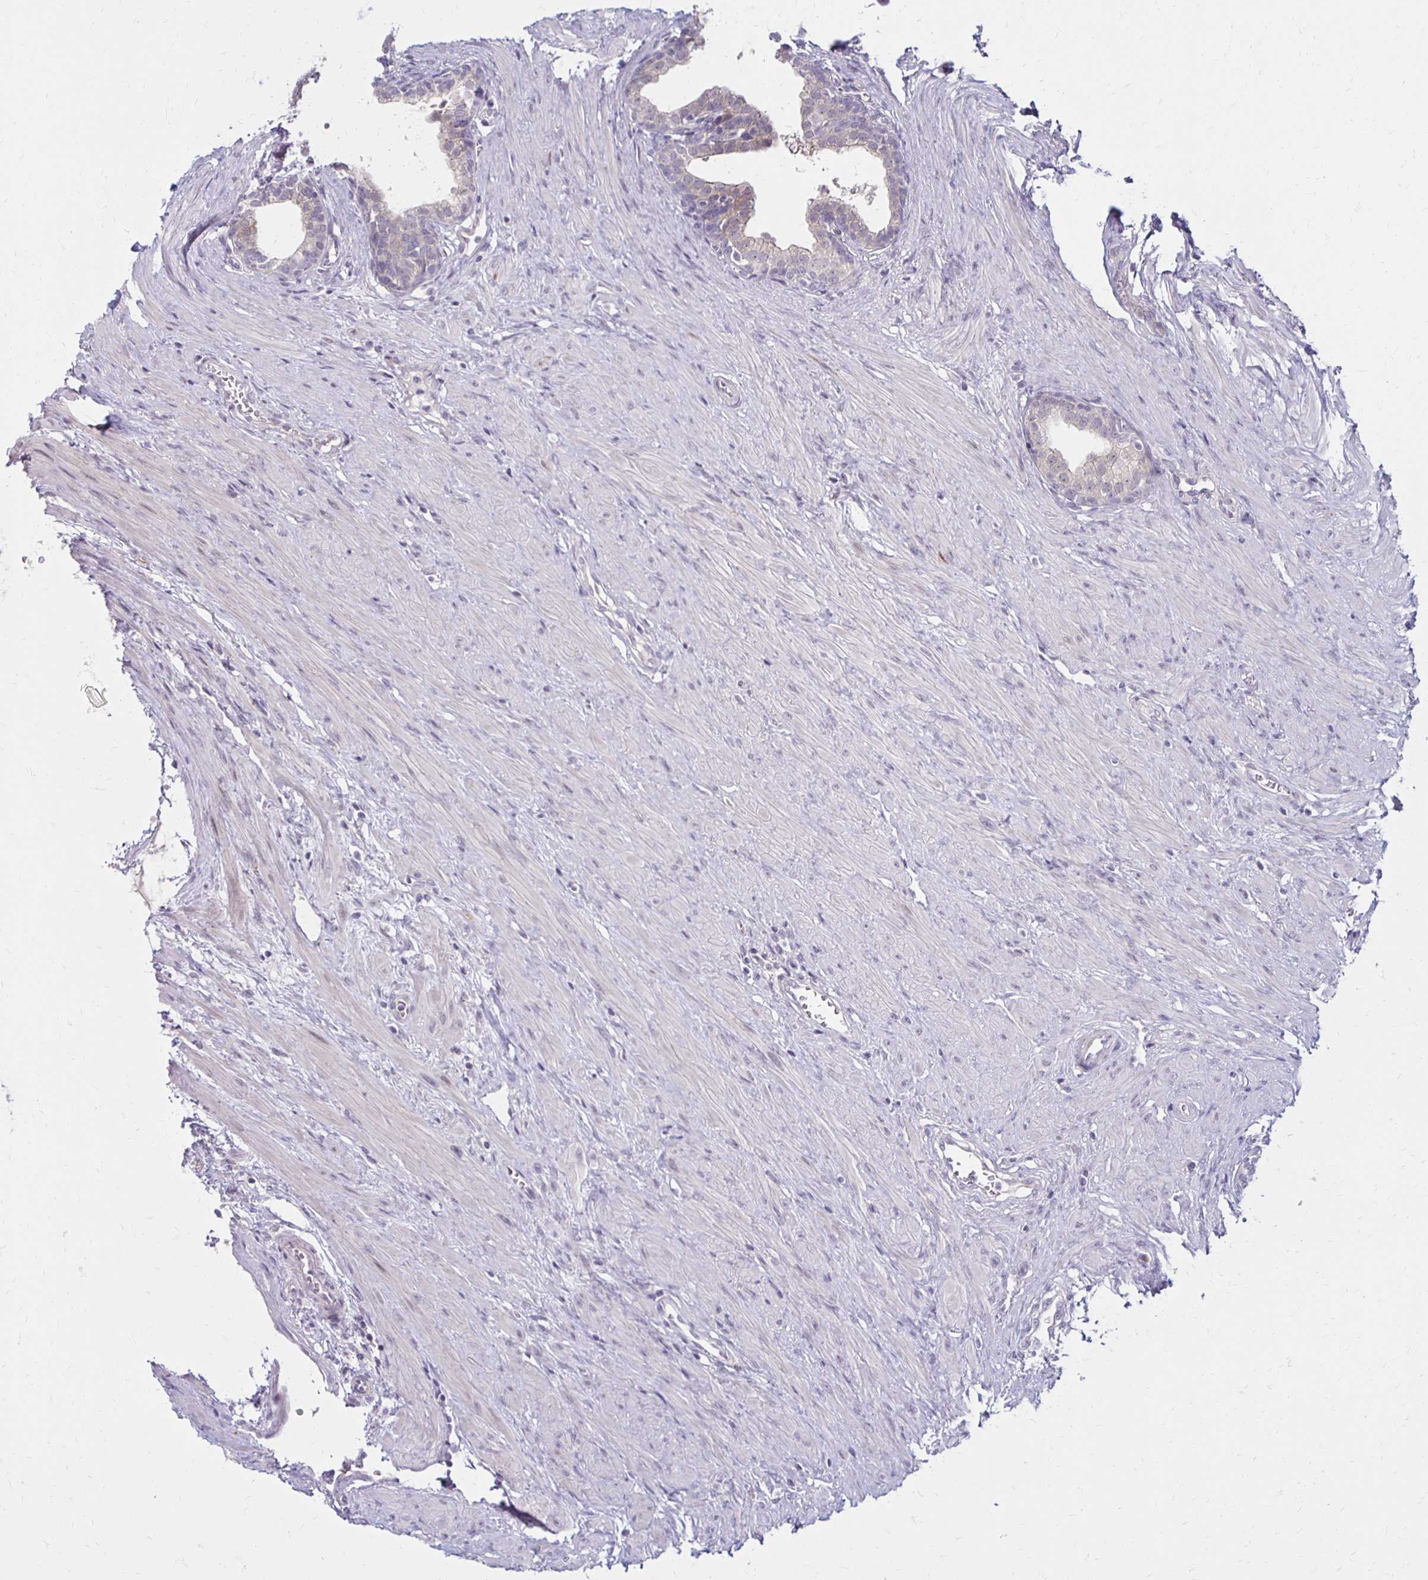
{"staining": {"intensity": "weak", "quantity": "<25%", "location": "cytoplasmic/membranous"}, "tissue": "prostate", "cell_type": "Glandular cells", "image_type": "normal", "snomed": [{"axis": "morphology", "description": "Normal tissue, NOS"}, {"axis": "topography", "description": "Prostate"}, {"axis": "topography", "description": "Peripheral nerve tissue"}], "caption": "Human prostate stained for a protein using immunohistochemistry demonstrates no expression in glandular cells.", "gene": "DAGLA", "patient": {"sex": "male", "age": 55}}